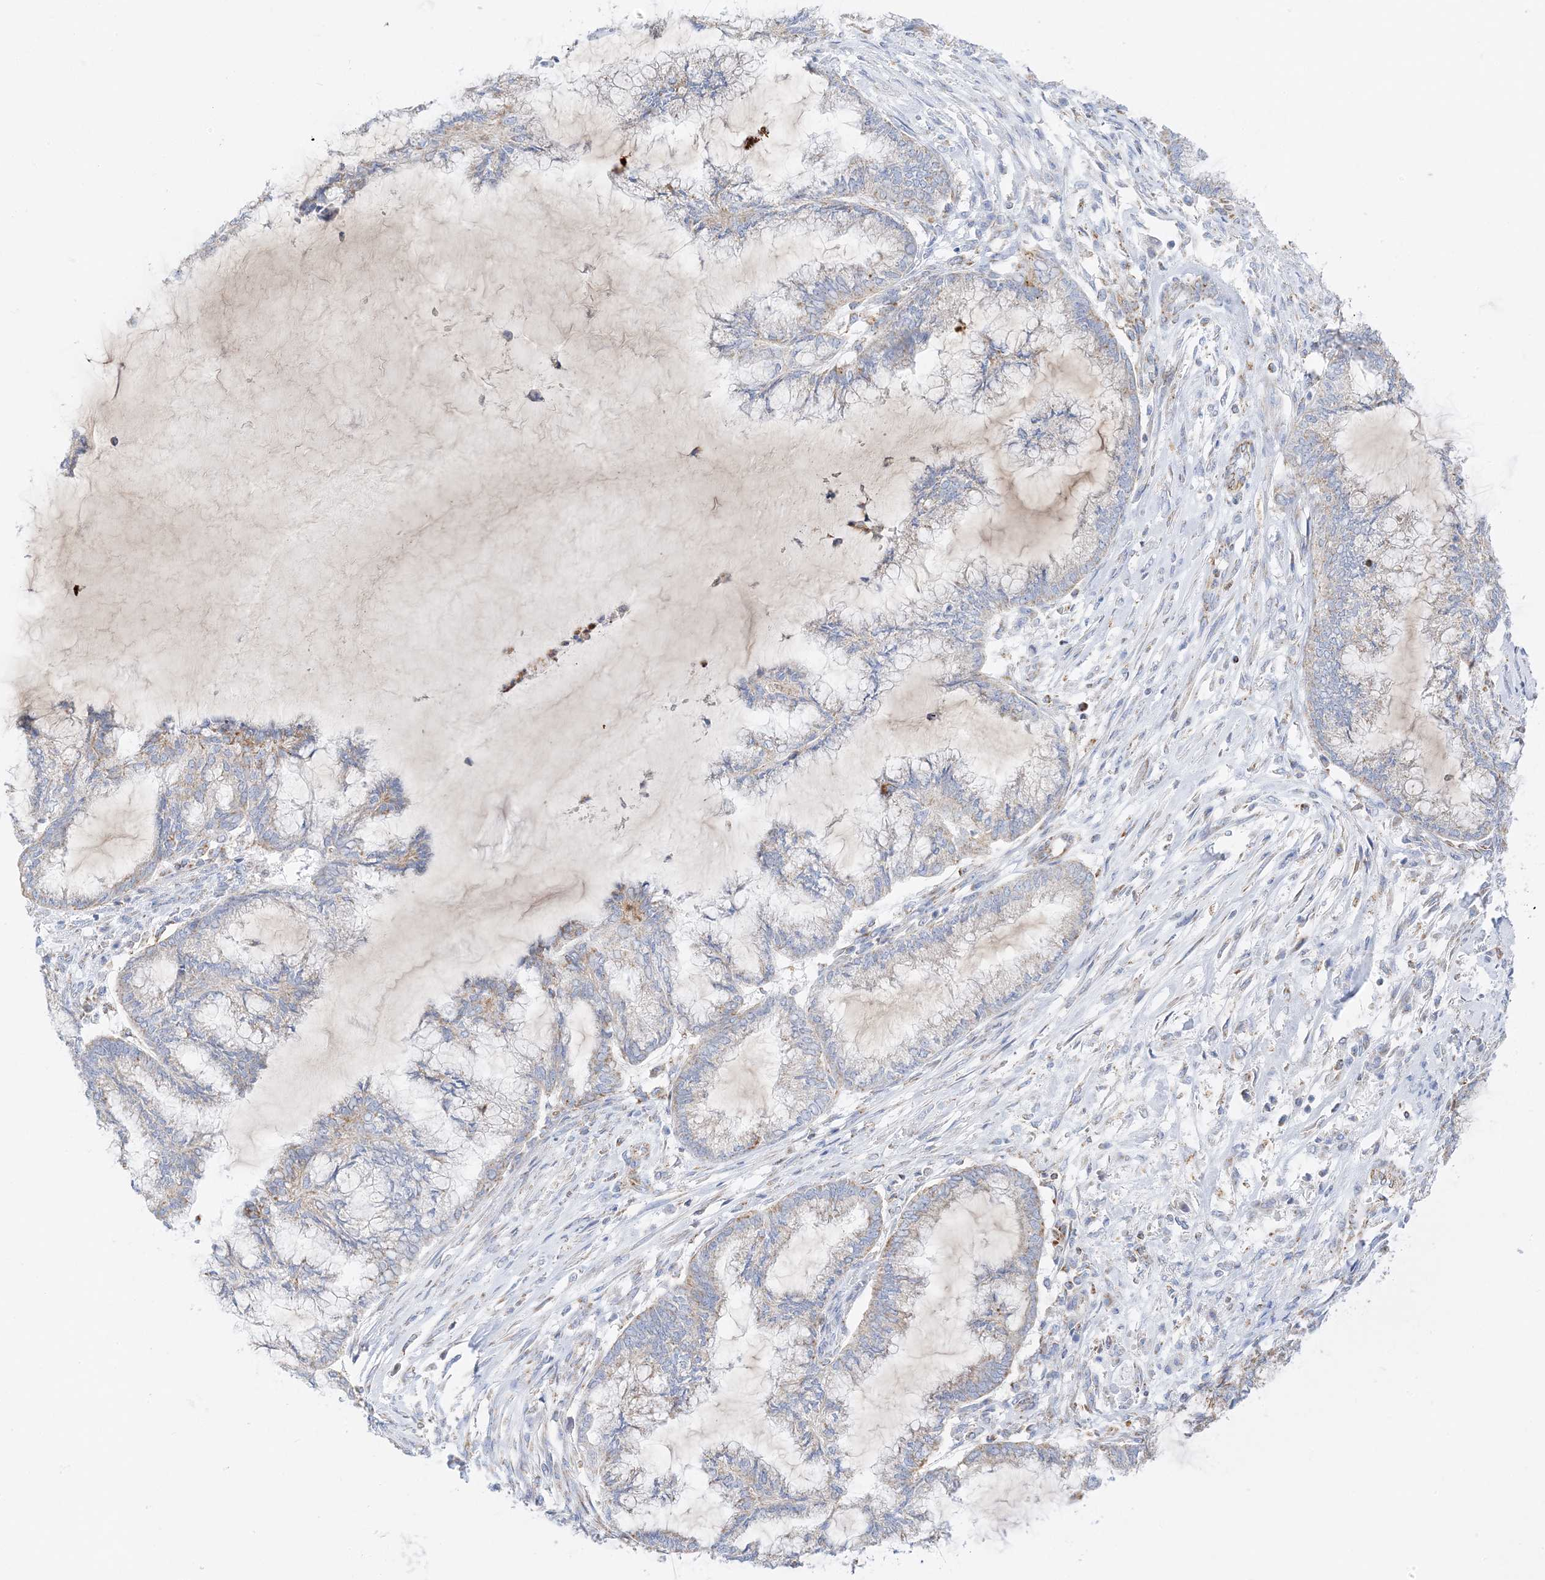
{"staining": {"intensity": "negative", "quantity": "none", "location": "none"}, "tissue": "endometrial cancer", "cell_type": "Tumor cells", "image_type": "cancer", "snomed": [{"axis": "morphology", "description": "Adenocarcinoma, NOS"}, {"axis": "topography", "description": "Endometrium"}], "caption": "An image of endometrial cancer (adenocarcinoma) stained for a protein demonstrates no brown staining in tumor cells.", "gene": "CAPN13", "patient": {"sex": "female", "age": 86}}